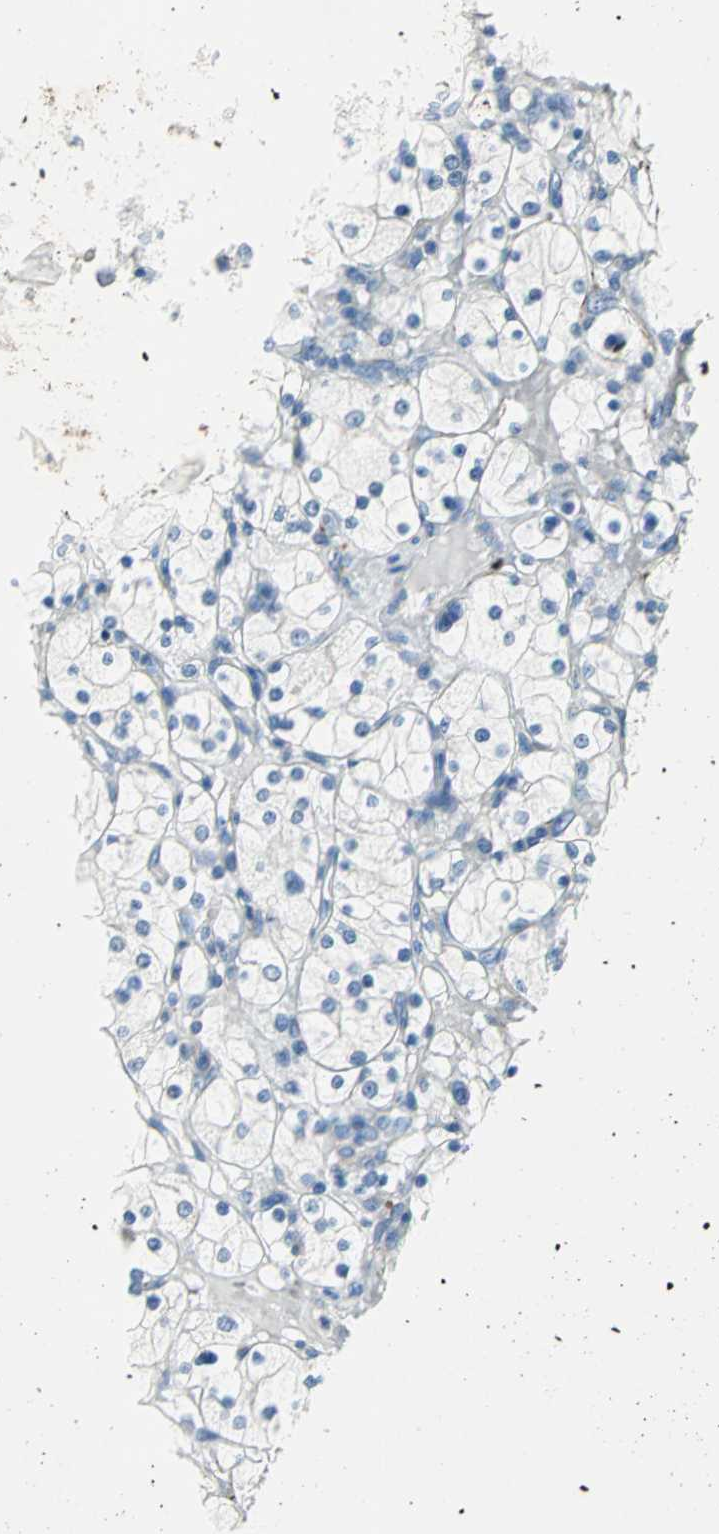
{"staining": {"intensity": "negative", "quantity": "none", "location": "none"}, "tissue": "renal cancer", "cell_type": "Tumor cells", "image_type": "cancer", "snomed": [{"axis": "morphology", "description": "Adenocarcinoma, NOS"}, {"axis": "topography", "description": "Kidney"}], "caption": "Immunohistochemical staining of human renal cancer (adenocarcinoma) reveals no significant expression in tumor cells. Nuclei are stained in blue.", "gene": "ALOX15", "patient": {"sex": "female", "age": 83}}